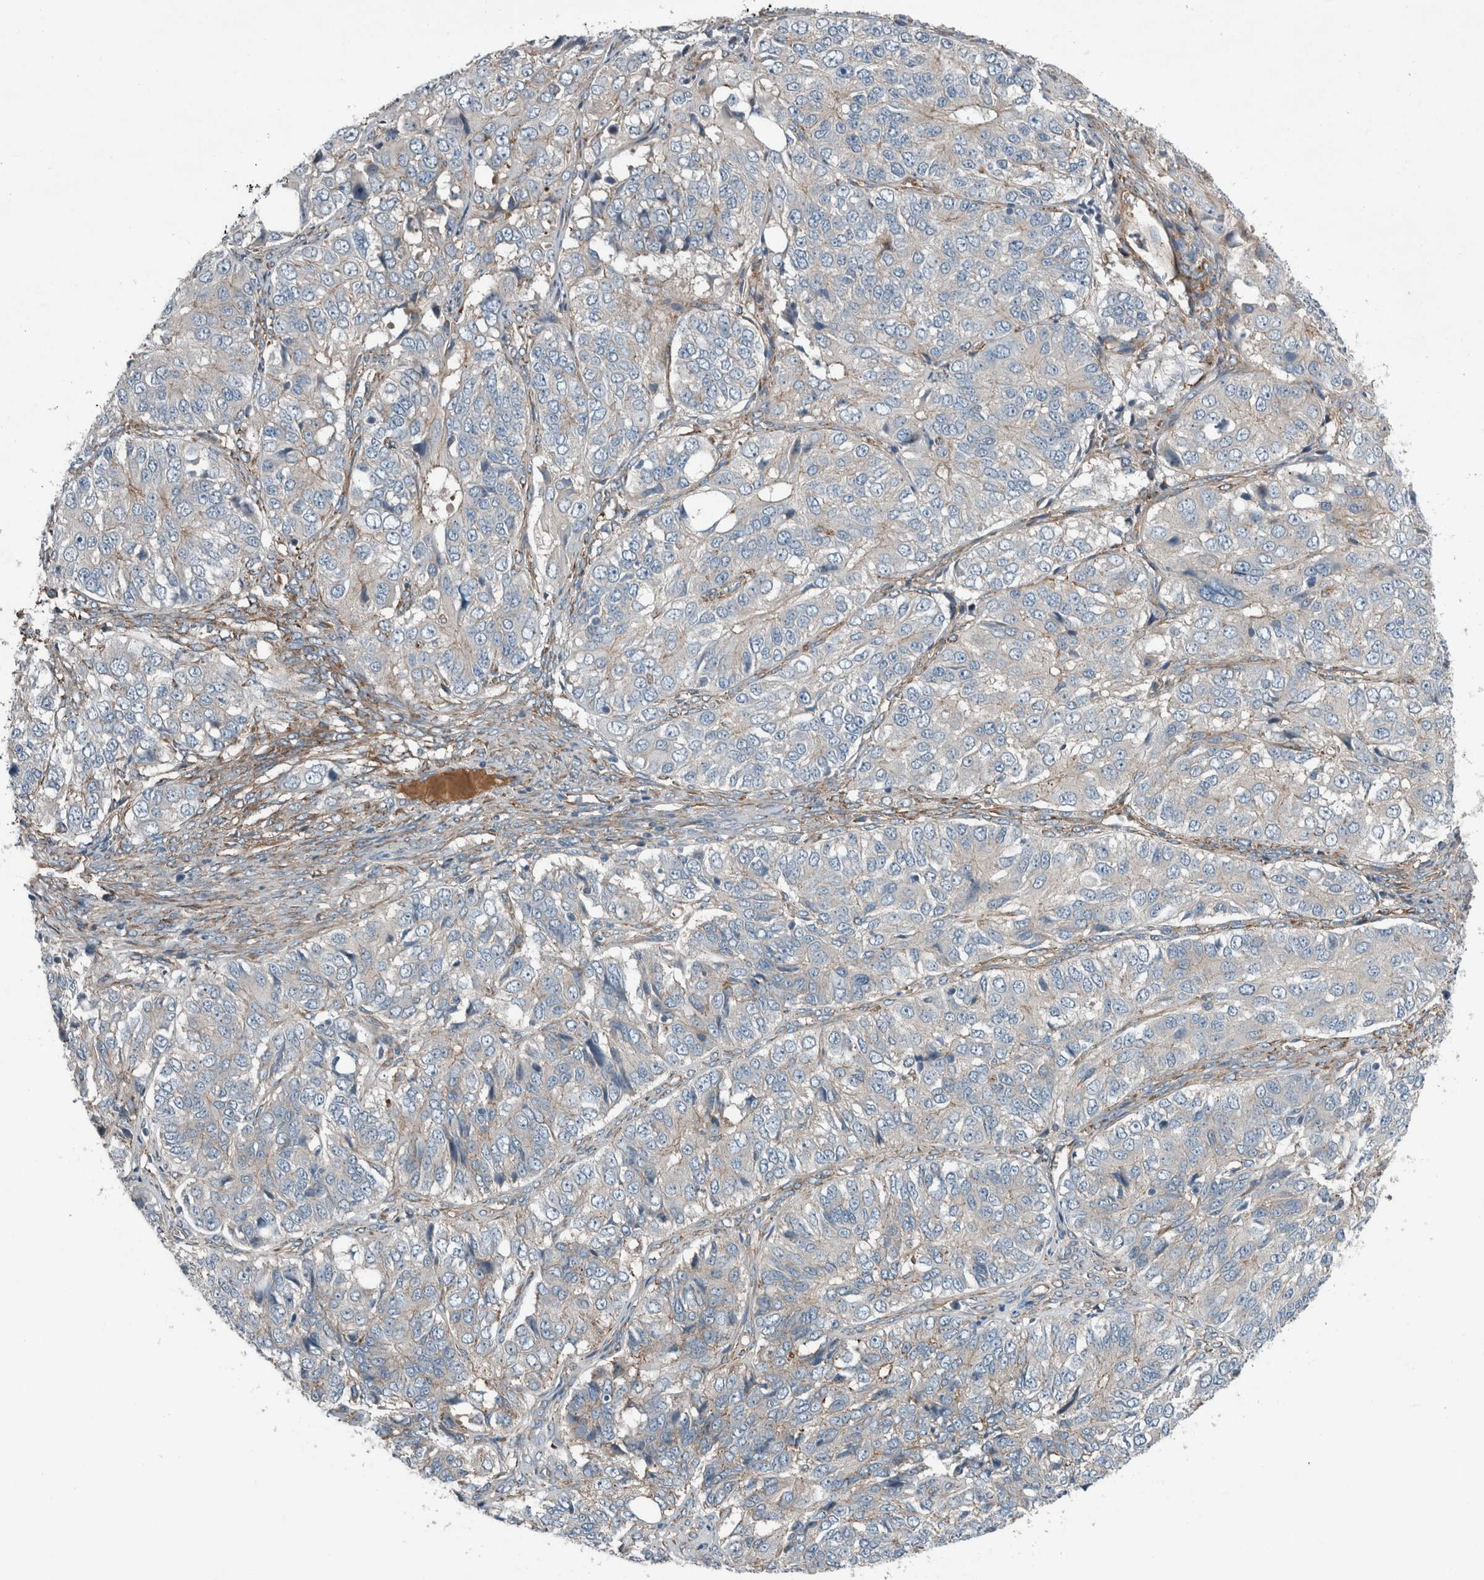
{"staining": {"intensity": "negative", "quantity": "none", "location": "none"}, "tissue": "ovarian cancer", "cell_type": "Tumor cells", "image_type": "cancer", "snomed": [{"axis": "morphology", "description": "Carcinoma, endometroid"}, {"axis": "topography", "description": "Ovary"}], "caption": "Tumor cells are negative for protein expression in human endometroid carcinoma (ovarian).", "gene": "GLT8D2", "patient": {"sex": "female", "age": 51}}